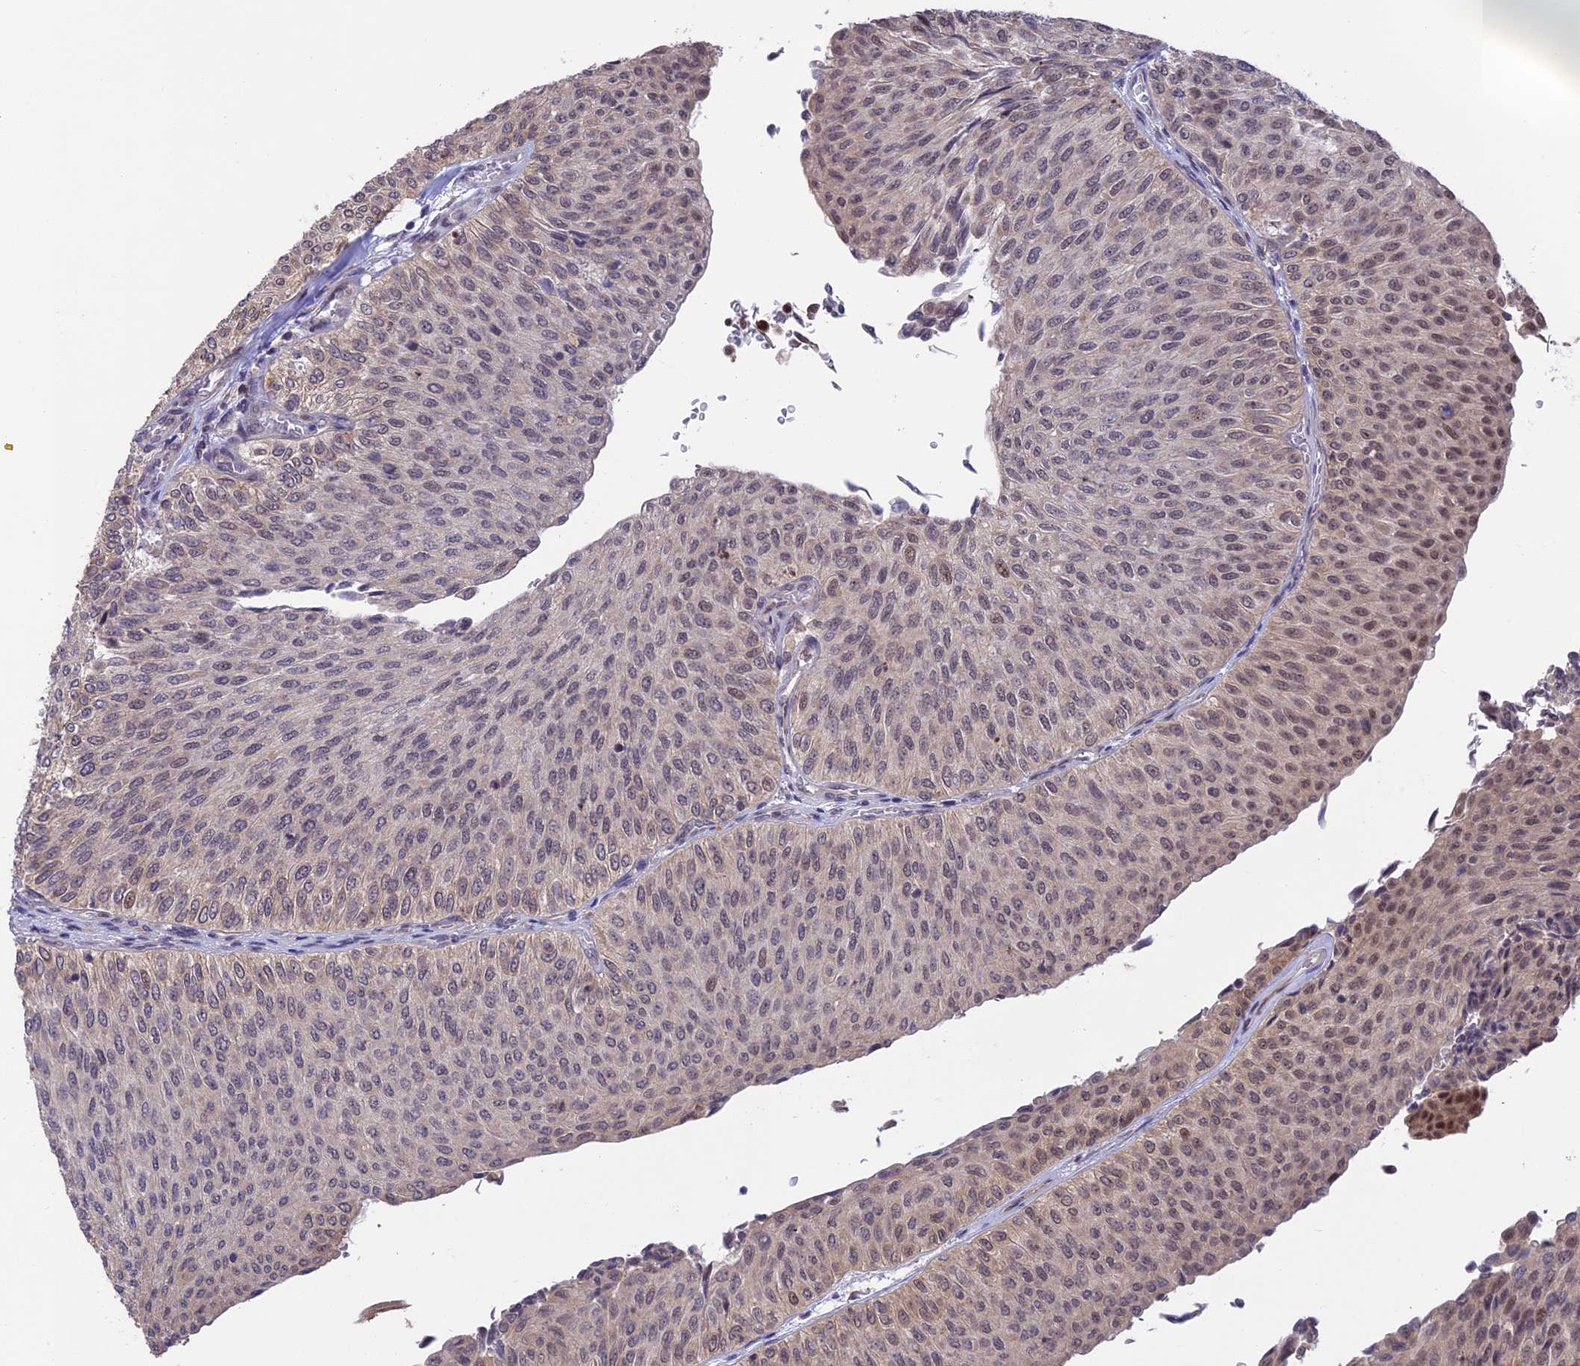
{"staining": {"intensity": "moderate", "quantity": ">75%", "location": "nuclear"}, "tissue": "urothelial cancer", "cell_type": "Tumor cells", "image_type": "cancer", "snomed": [{"axis": "morphology", "description": "Urothelial carcinoma, Low grade"}, {"axis": "topography", "description": "Urinary bladder"}], "caption": "Urothelial carcinoma (low-grade) tissue shows moderate nuclear staining in about >75% of tumor cells, visualized by immunohistochemistry.", "gene": "POLR2C", "patient": {"sex": "male", "age": 78}}